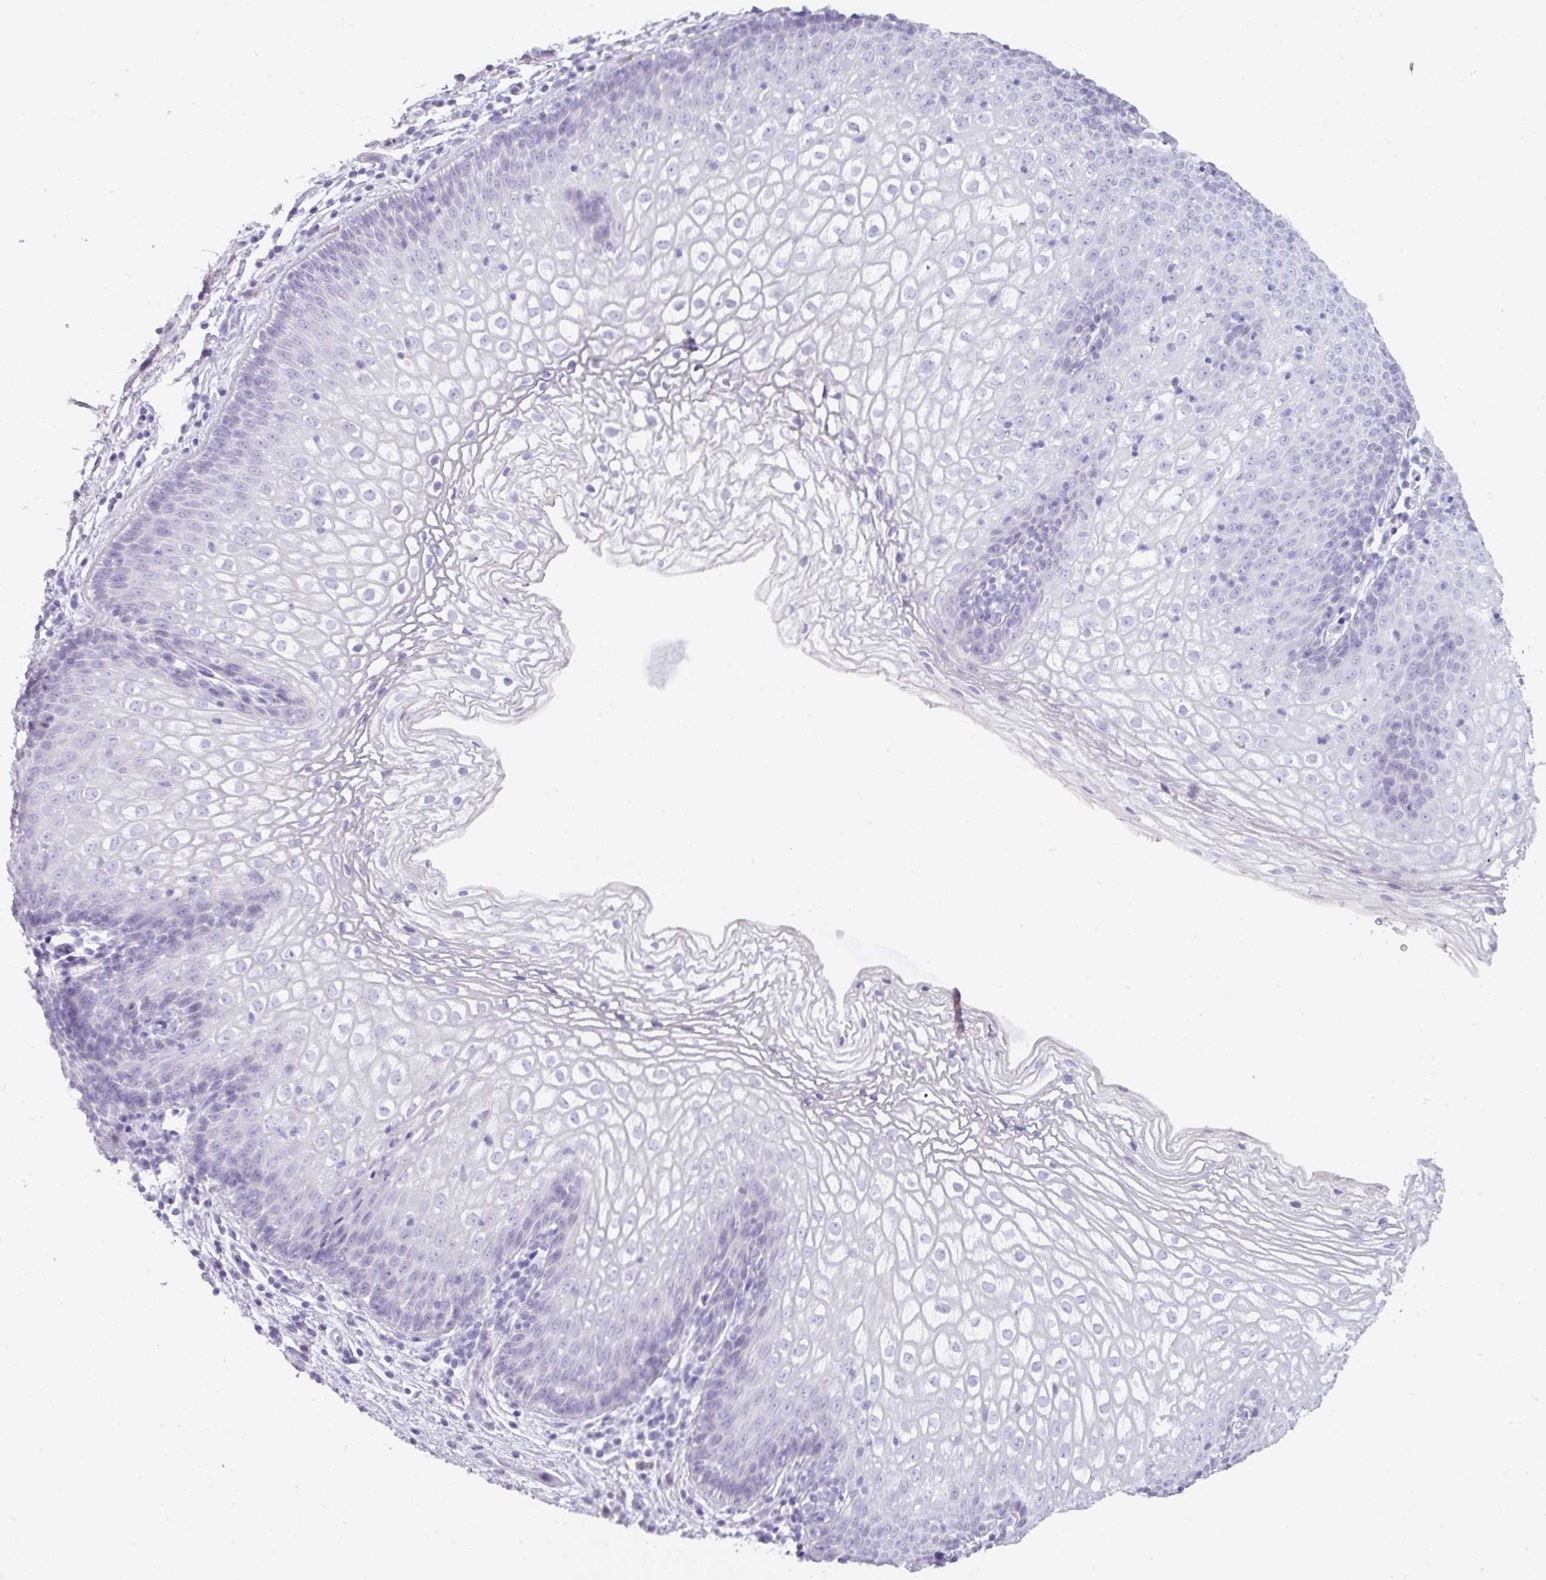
{"staining": {"intensity": "negative", "quantity": "none", "location": "none"}, "tissue": "vagina", "cell_type": "Squamous epithelial cells", "image_type": "normal", "snomed": [{"axis": "morphology", "description": "Normal tissue, NOS"}, {"axis": "topography", "description": "Vagina"}], "caption": "Unremarkable vagina was stained to show a protein in brown. There is no significant positivity in squamous epithelial cells. (DAB immunohistochemistry (IHC) visualized using brightfield microscopy, high magnification).", "gene": "PGA3", "patient": {"sex": "female", "age": 47}}